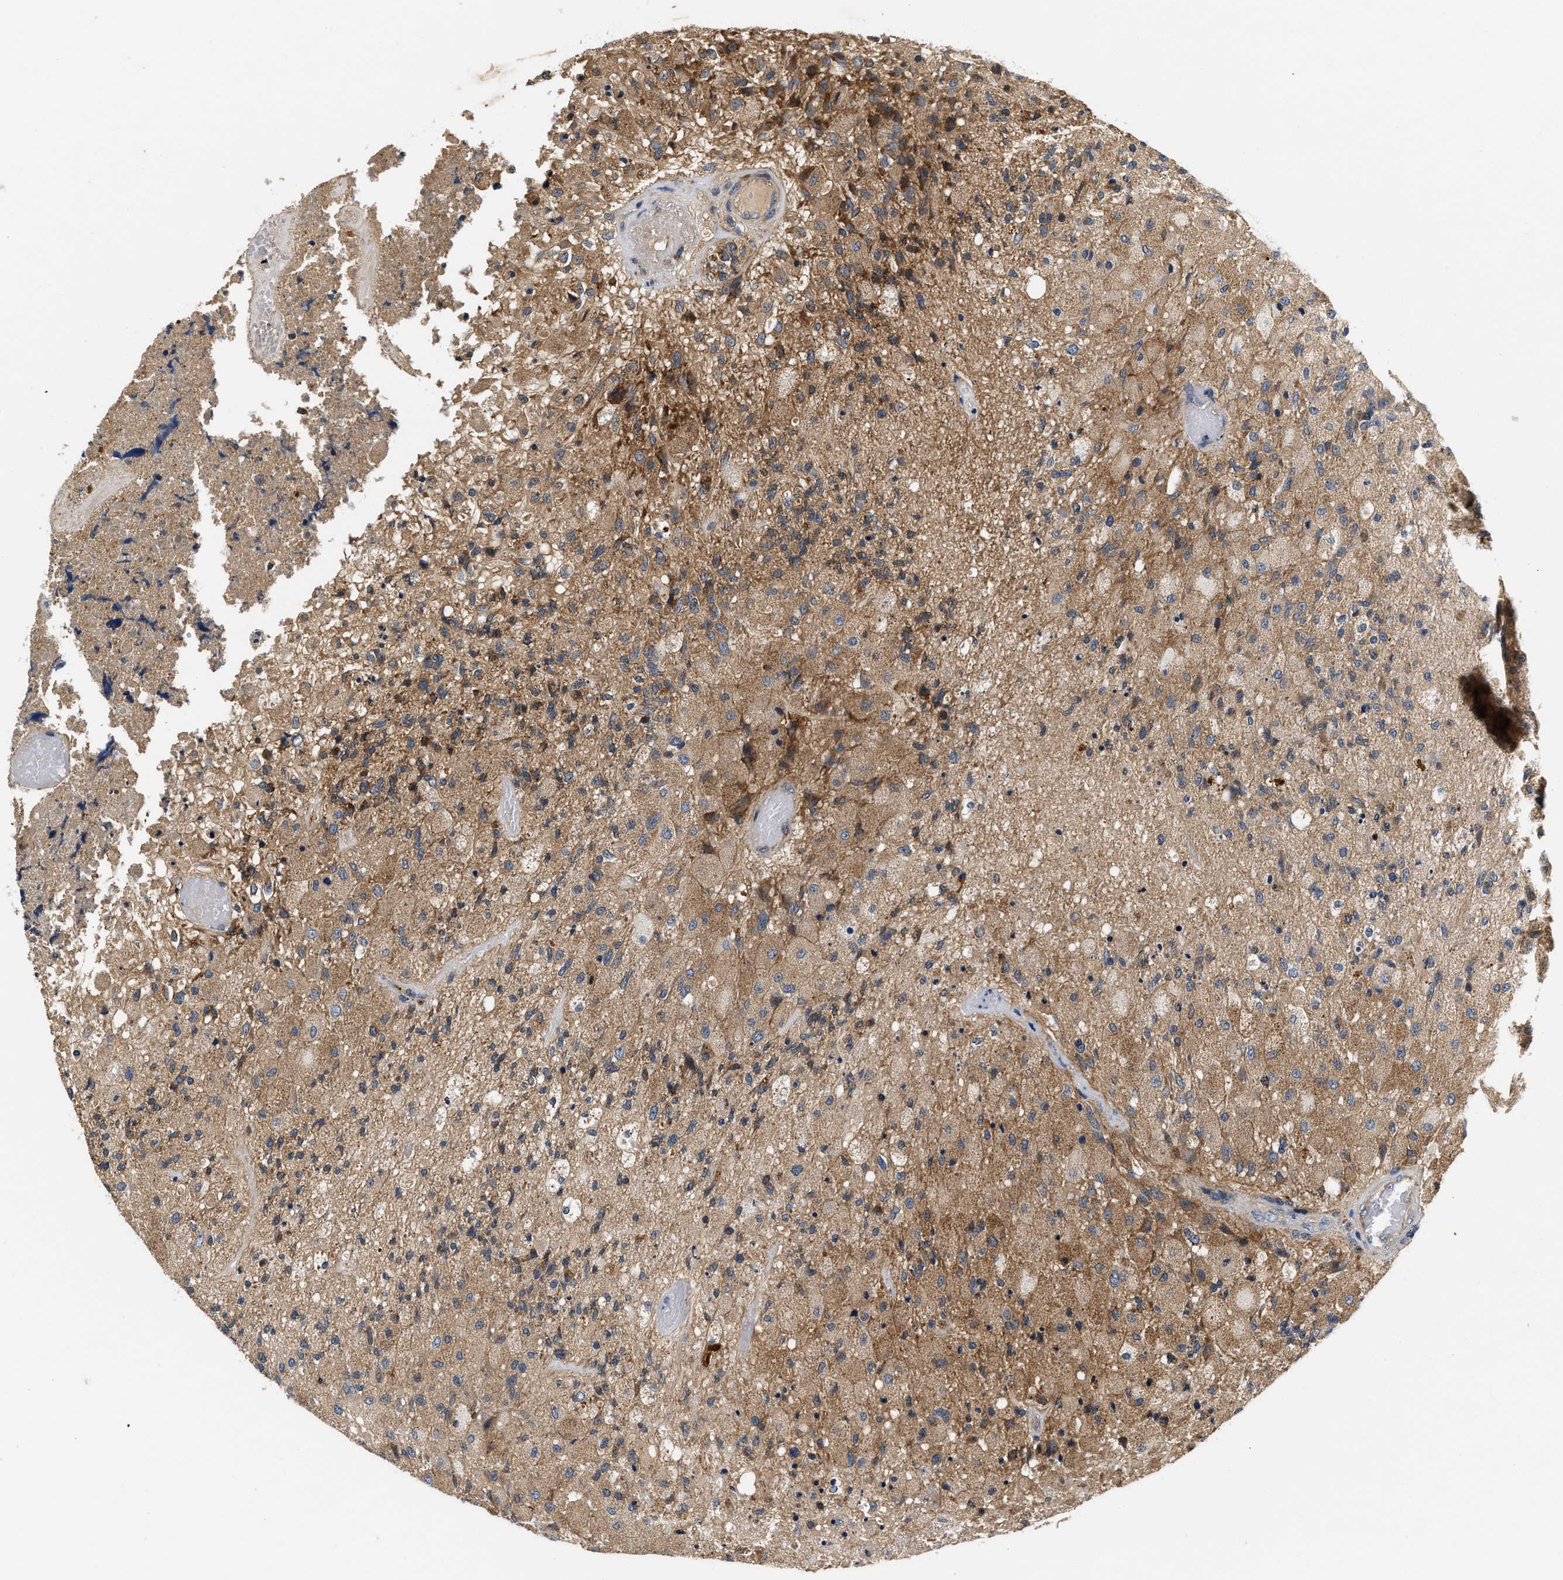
{"staining": {"intensity": "moderate", "quantity": ">75%", "location": "cytoplasmic/membranous"}, "tissue": "glioma", "cell_type": "Tumor cells", "image_type": "cancer", "snomed": [{"axis": "morphology", "description": "Normal tissue, NOS"}, {"axis": "morphology", "description": "Glioma, malignant, High grade"}, {"axis": "topography", "description": "Cerebral cortex"}], "caption": "Malignant glioma (high-grade) stained for a protein (brown) reveals moderate cytoplasmic/membranous positive staining in approximately >75% of tumor cells.", "gene": "NME6", "patient": {"sex": "male", "age": 77}}